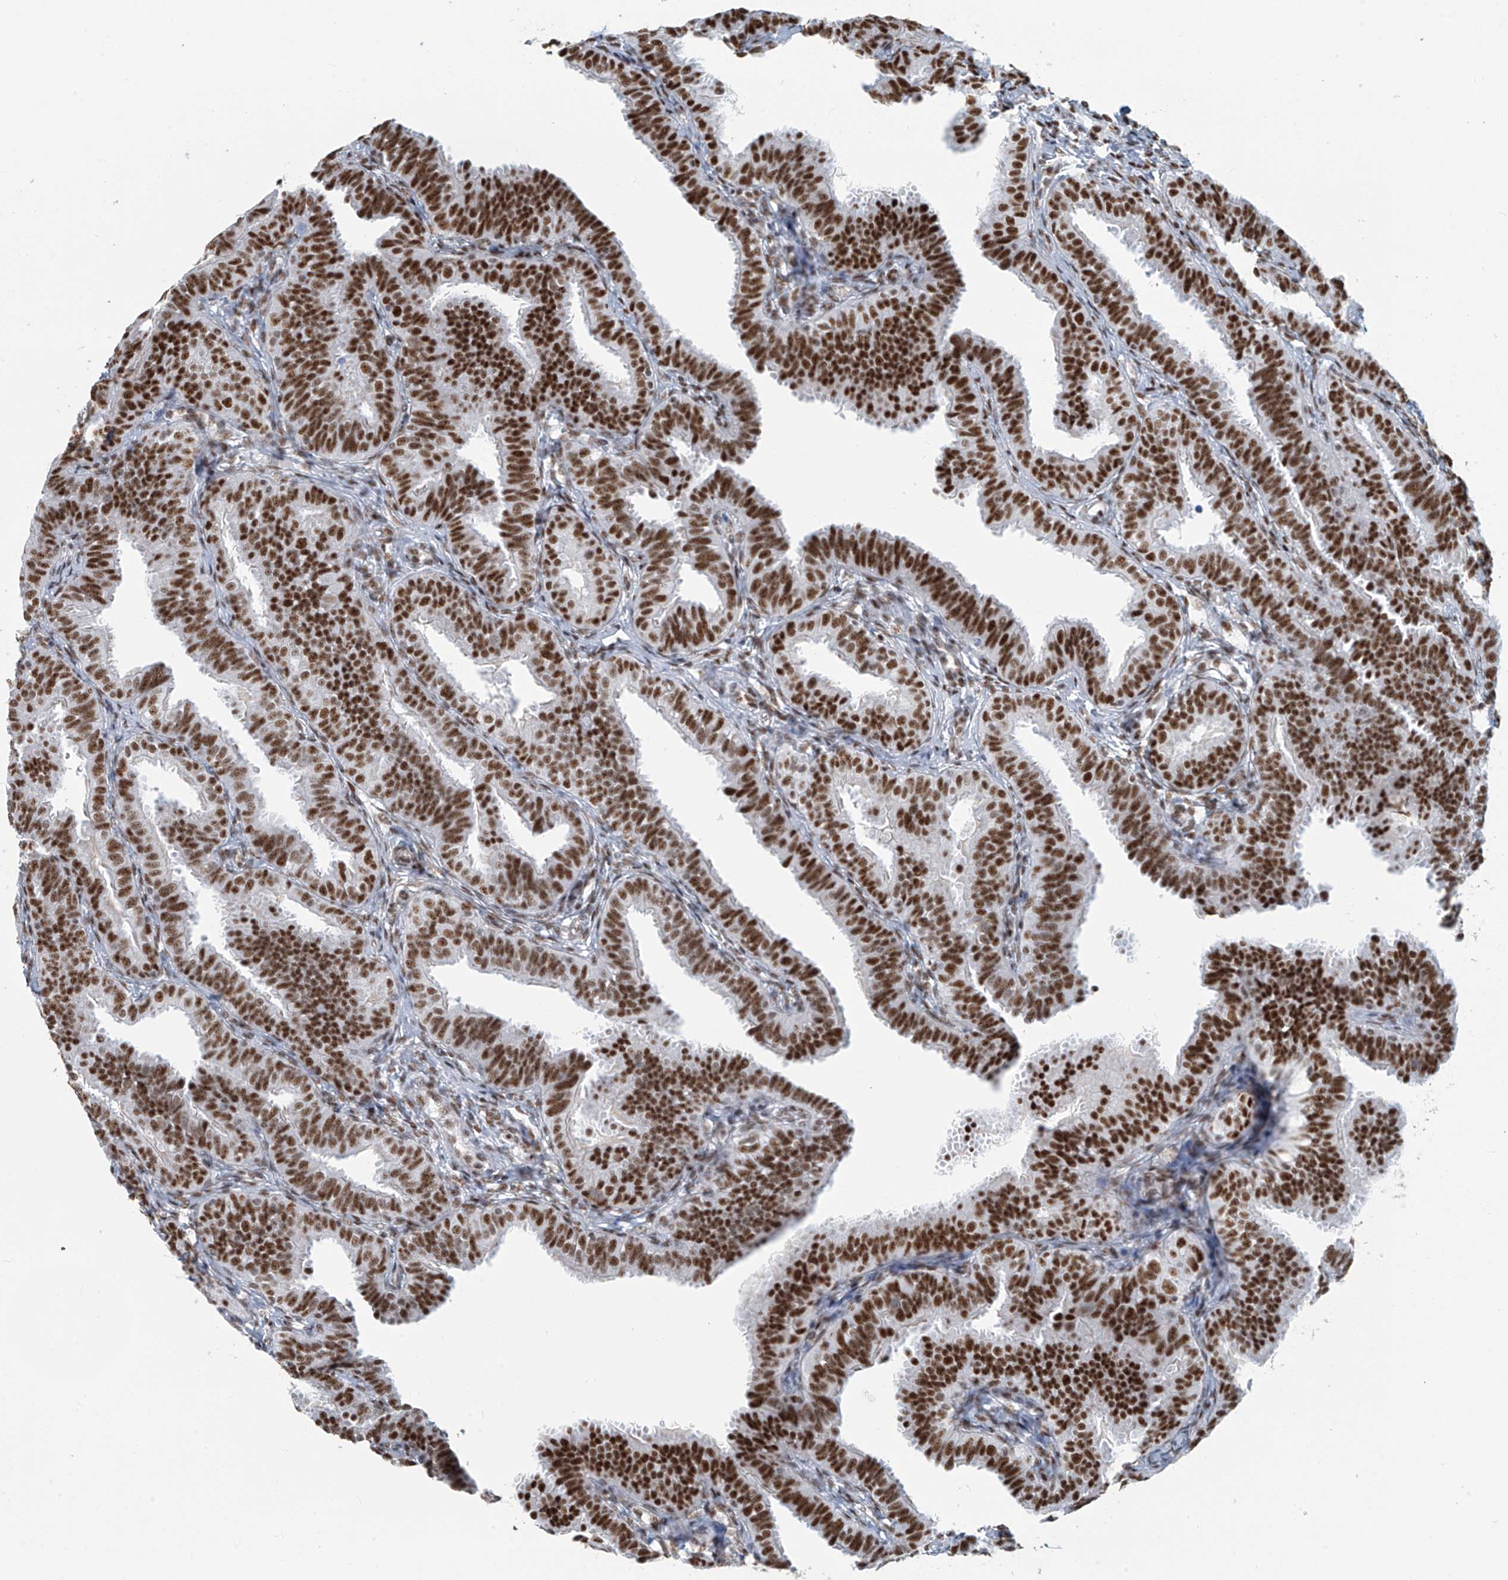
{"staining": {"intensity": "strong", "quantity": ">75%", "location": "nuclear"}, "tissue": "fallopian tube", "cell_type": "Glandular cells", "image_type": "normal", "snomed": [{"axis": "morphology", "description": "Normal tissue, NOS"}, {"axis": "topography", "description": "Fallopian tube"}], "caption": "Protein expression analysis of benign human fallopian tube reveals strong nuclear expression in about >75% of glandular cells.", "gene": "ENSG00000257390", "patient": {"sex": "female", "age": 35}}